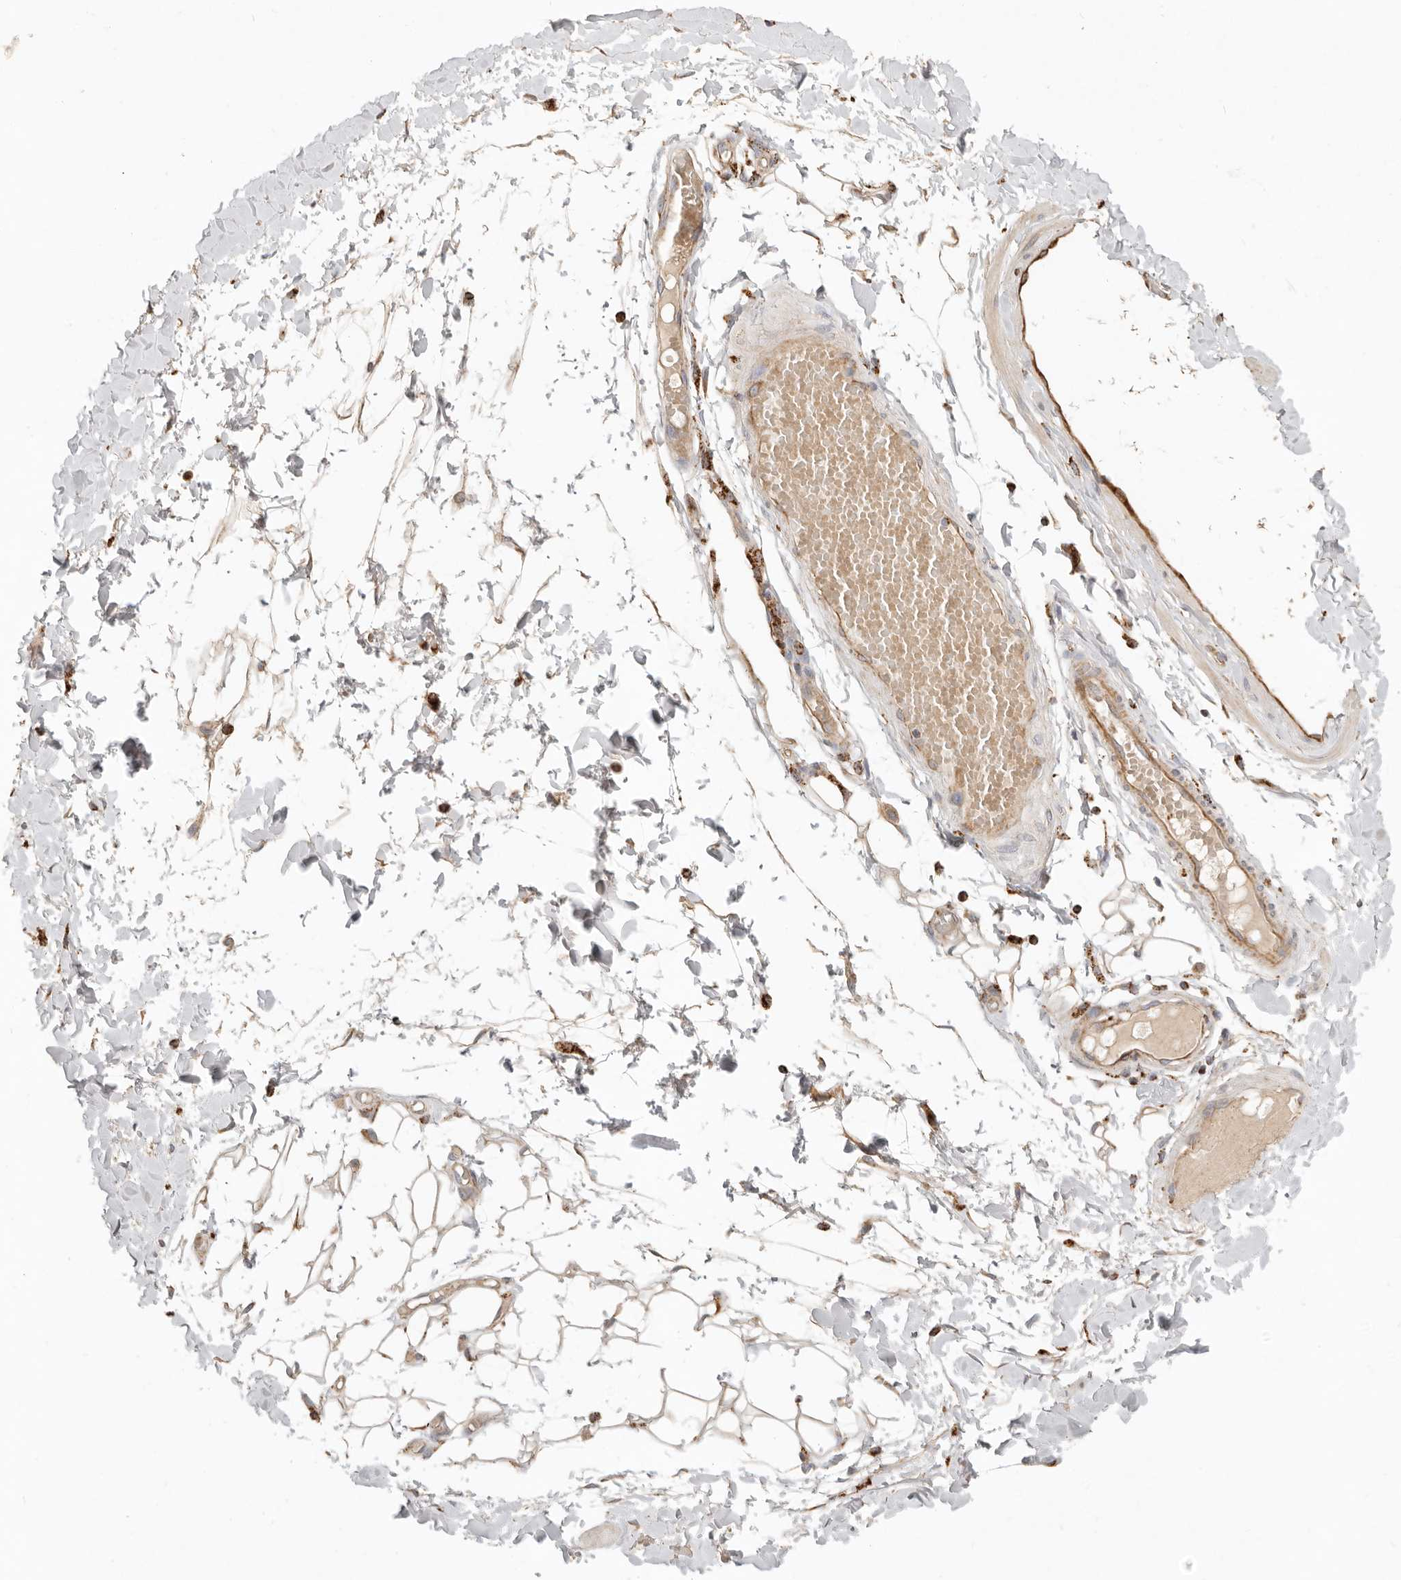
{"staining": {"intensity": "weak", "quantity": ">75%", "location": "cytoplasmic/membranous"}, "tissue": "adipose tissue", "cell_type": "Adipocytes", "image_type": "normal", "snomed": [{"axis": "morphology", "description": "Normal tissue, NOS"}, {"axis": "topography", "description": "Adipose tissue"}, {"axis": "topography", "description": "Vascular tissue"}, {"axis": "topography", "description": "Peripheral nerve tissue"}], "caption": "Immunohistochemical staining of benign adipose tissue displays >75% levels of weak cytoplasmic/membranous protein positivity in approximately >75% of adipocytes.", "gene": "ARHGEF10L", "patient": {"sex": "male", "age": 25}}